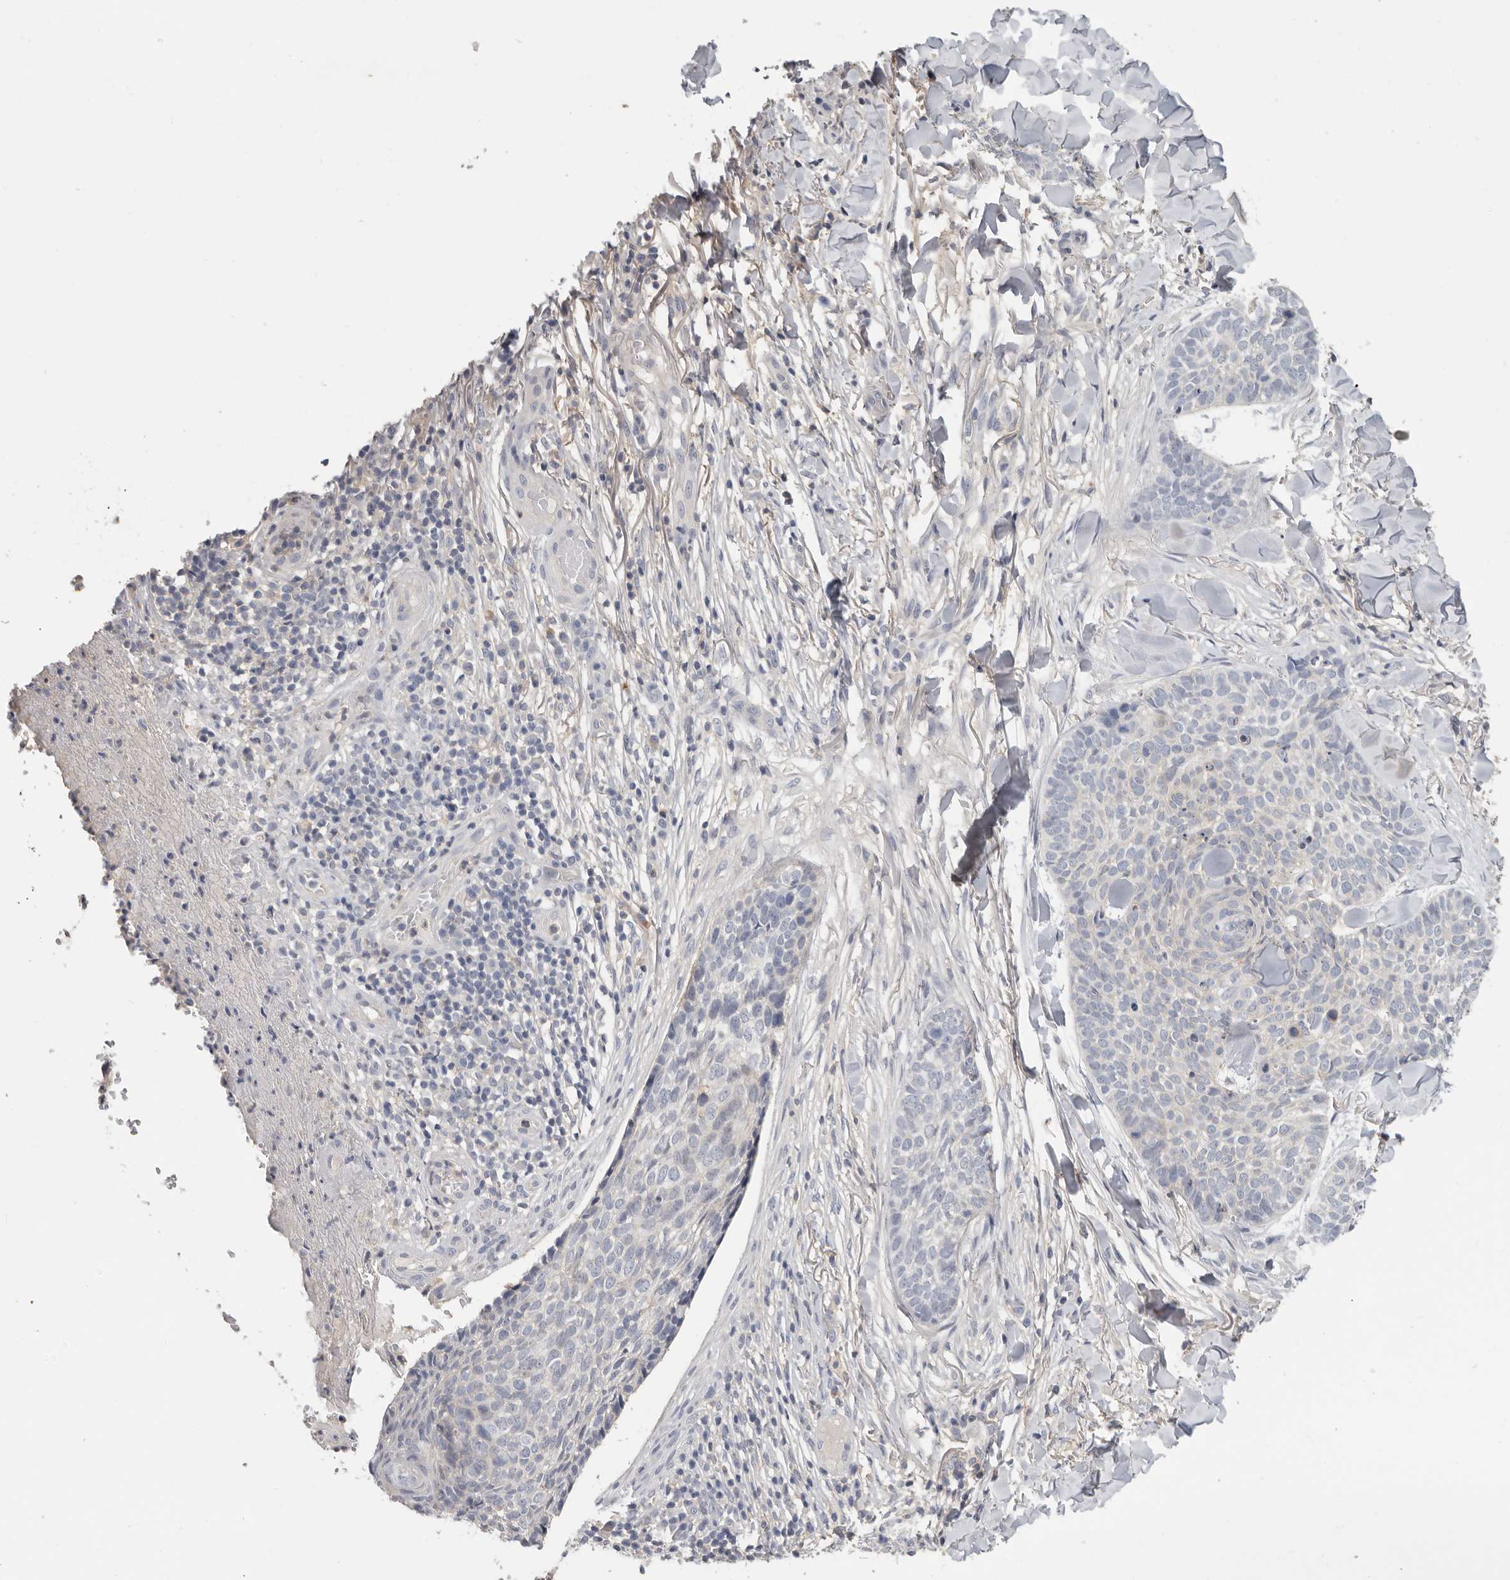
{"staining": {"intensity": "negative", "quantity": "none", "location": "none"}, "tissue": "skin cancer", "cell_type": "Tumor cells", "image_type": "cancer", "snomed": [{"axis": "morphology", "description": "Normal tissue, NOS"}, {"axis": "morphology", "description": "Basal cell carcinoma"}, {"axis": "topography", "description": "Skin"}], "caption": "Basal cell carcinoma (skin) was stained to show a protein in brown. There is no significant positivity in tumor cells. Nuclei are stained in blue.", "gene": "WDTC1", "patient": {"sex": "male", "age": 67}}